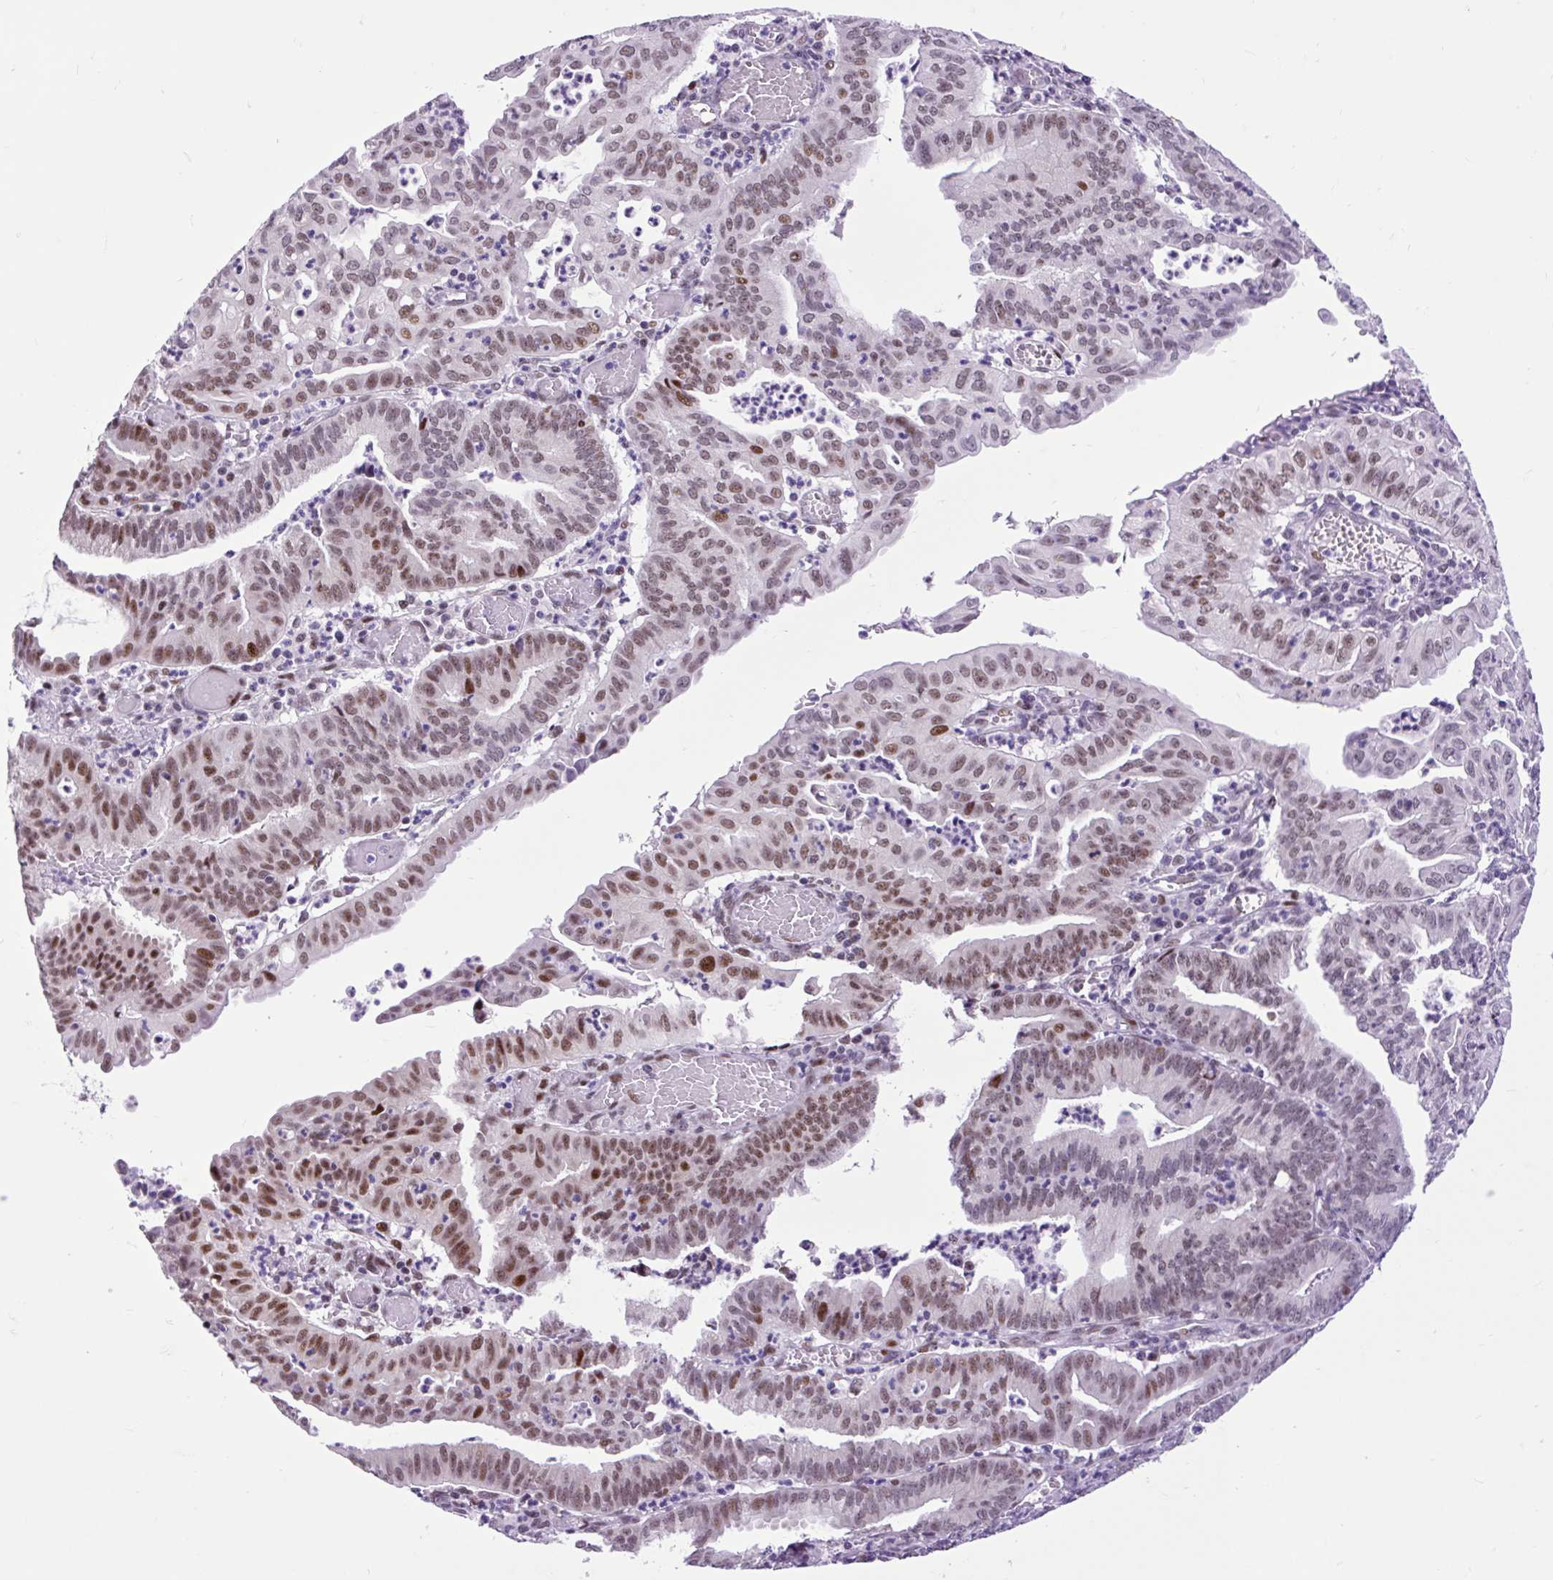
{"staining": {"intensity": "moderate", "quantity": ">75%", "location": "nuclear"}, "tissue": "endometrial cancer", "cell_type": "Tumor cells", "image_type": "cancer", "snomed": [{"axis": "morphology", "description": "Adenocarcinoma, NOS"}, {"axis": "topography", "description": "Endometrium"}], "caption": "Immunohistochemistry (IHC) micrograph of human endometrial cancer (adenocarcinoma) stained for a protein (brown), which displays medium levels of moderate nuclear positivity in about >75% of tumor cells.", "gene": "CLK2", "patient": {"sex": "female", "age": 60}}